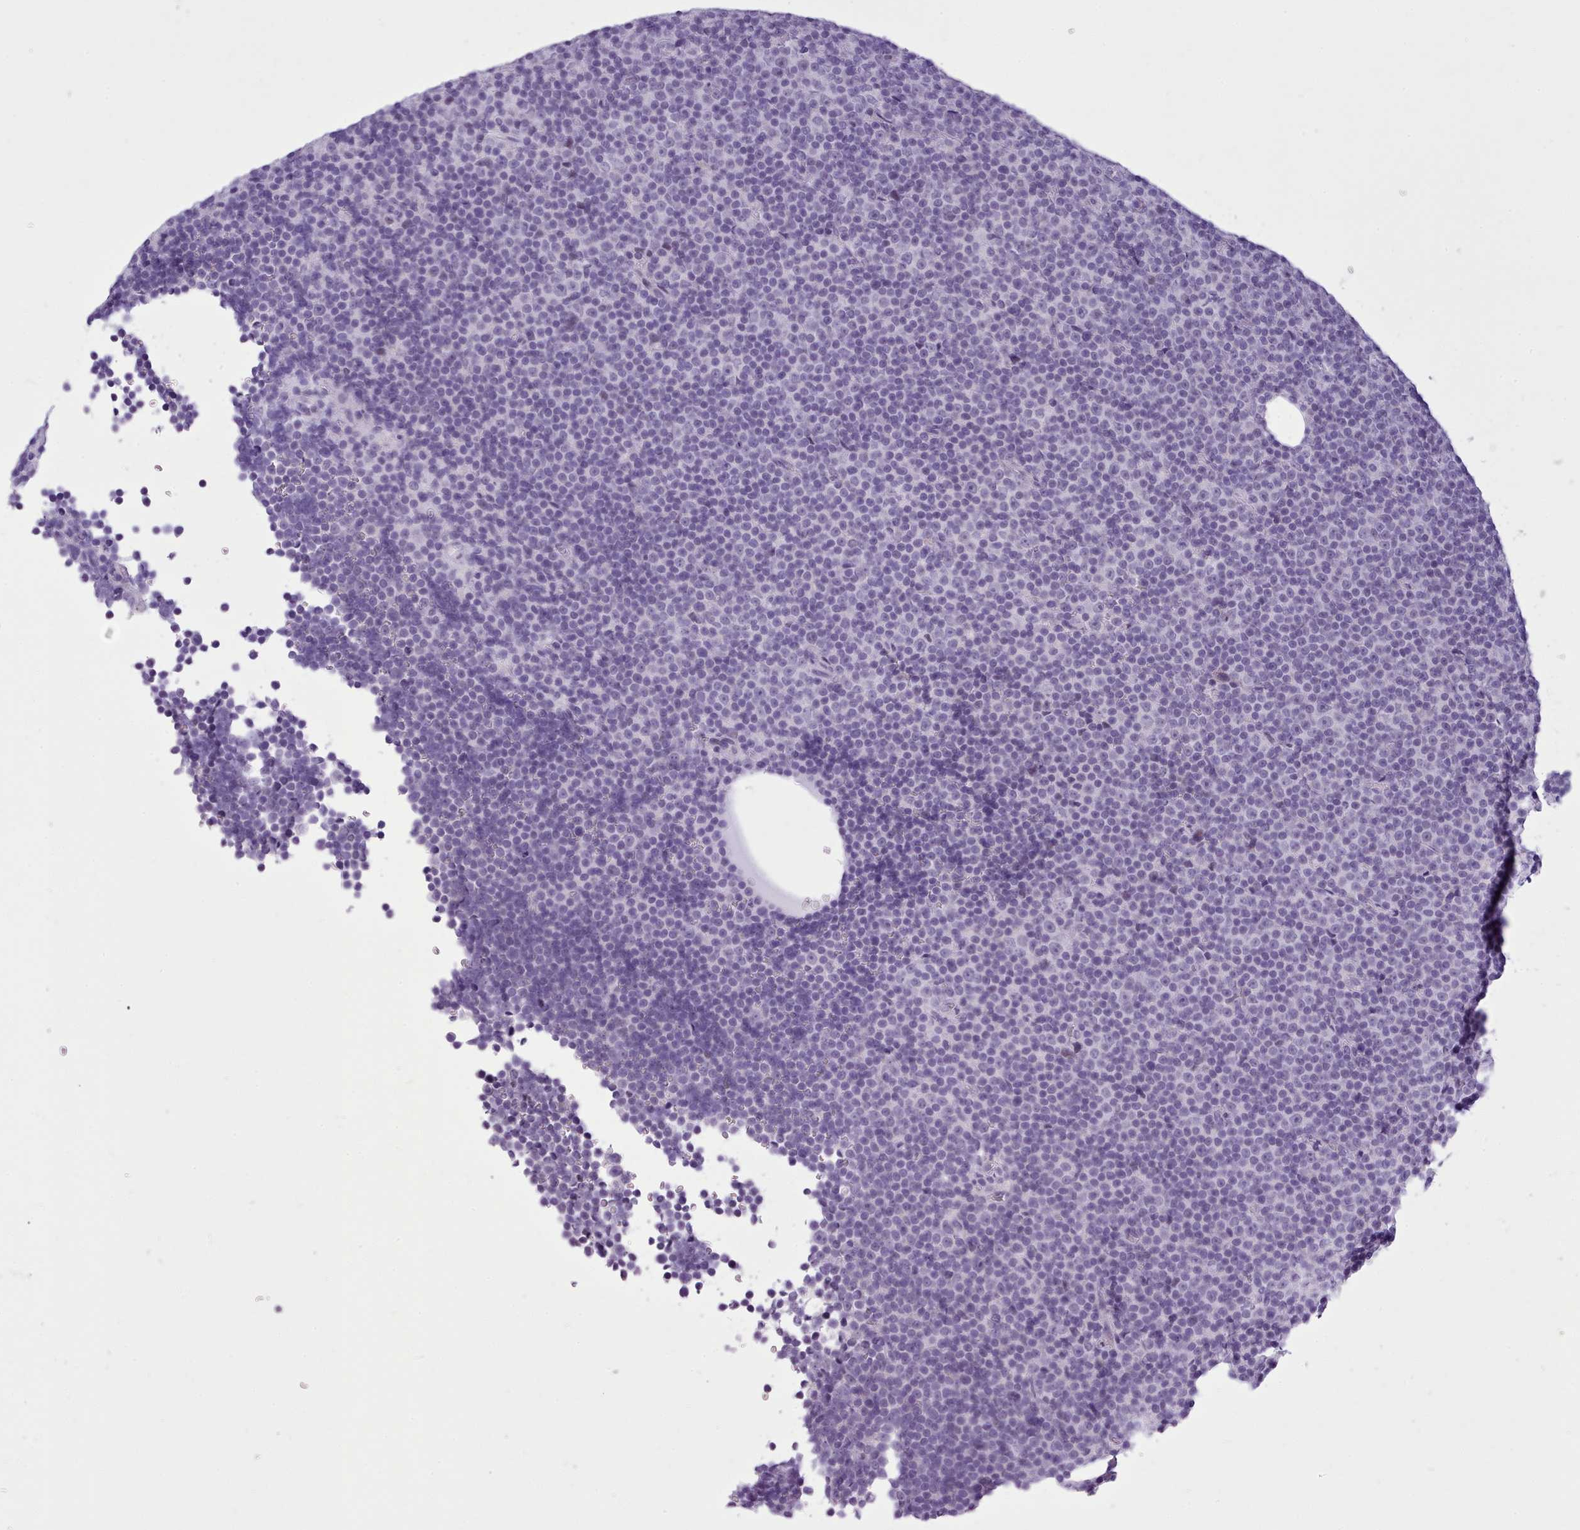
{"staining": {"intensity": "negative", "quantity": "none", "location": "none"}, "tissue": "lymphoma", "cell_type": "Tumor cells", "image_type": "cancer", "snomed": [{"axis": "morphology", "description": "Malignant lymphoma, non-Hodgkin's type, Low grade"}, {"axis": "topography", "description": "Lymph node"}], "caption": "This is a micrograph of IHC staining of low-grade malignant lymphoma, non-Hodgkin's type, which shows no expression in tumor cells.", "gene": "FBXO48", "patient": {"sex": "female", "age": 67}}